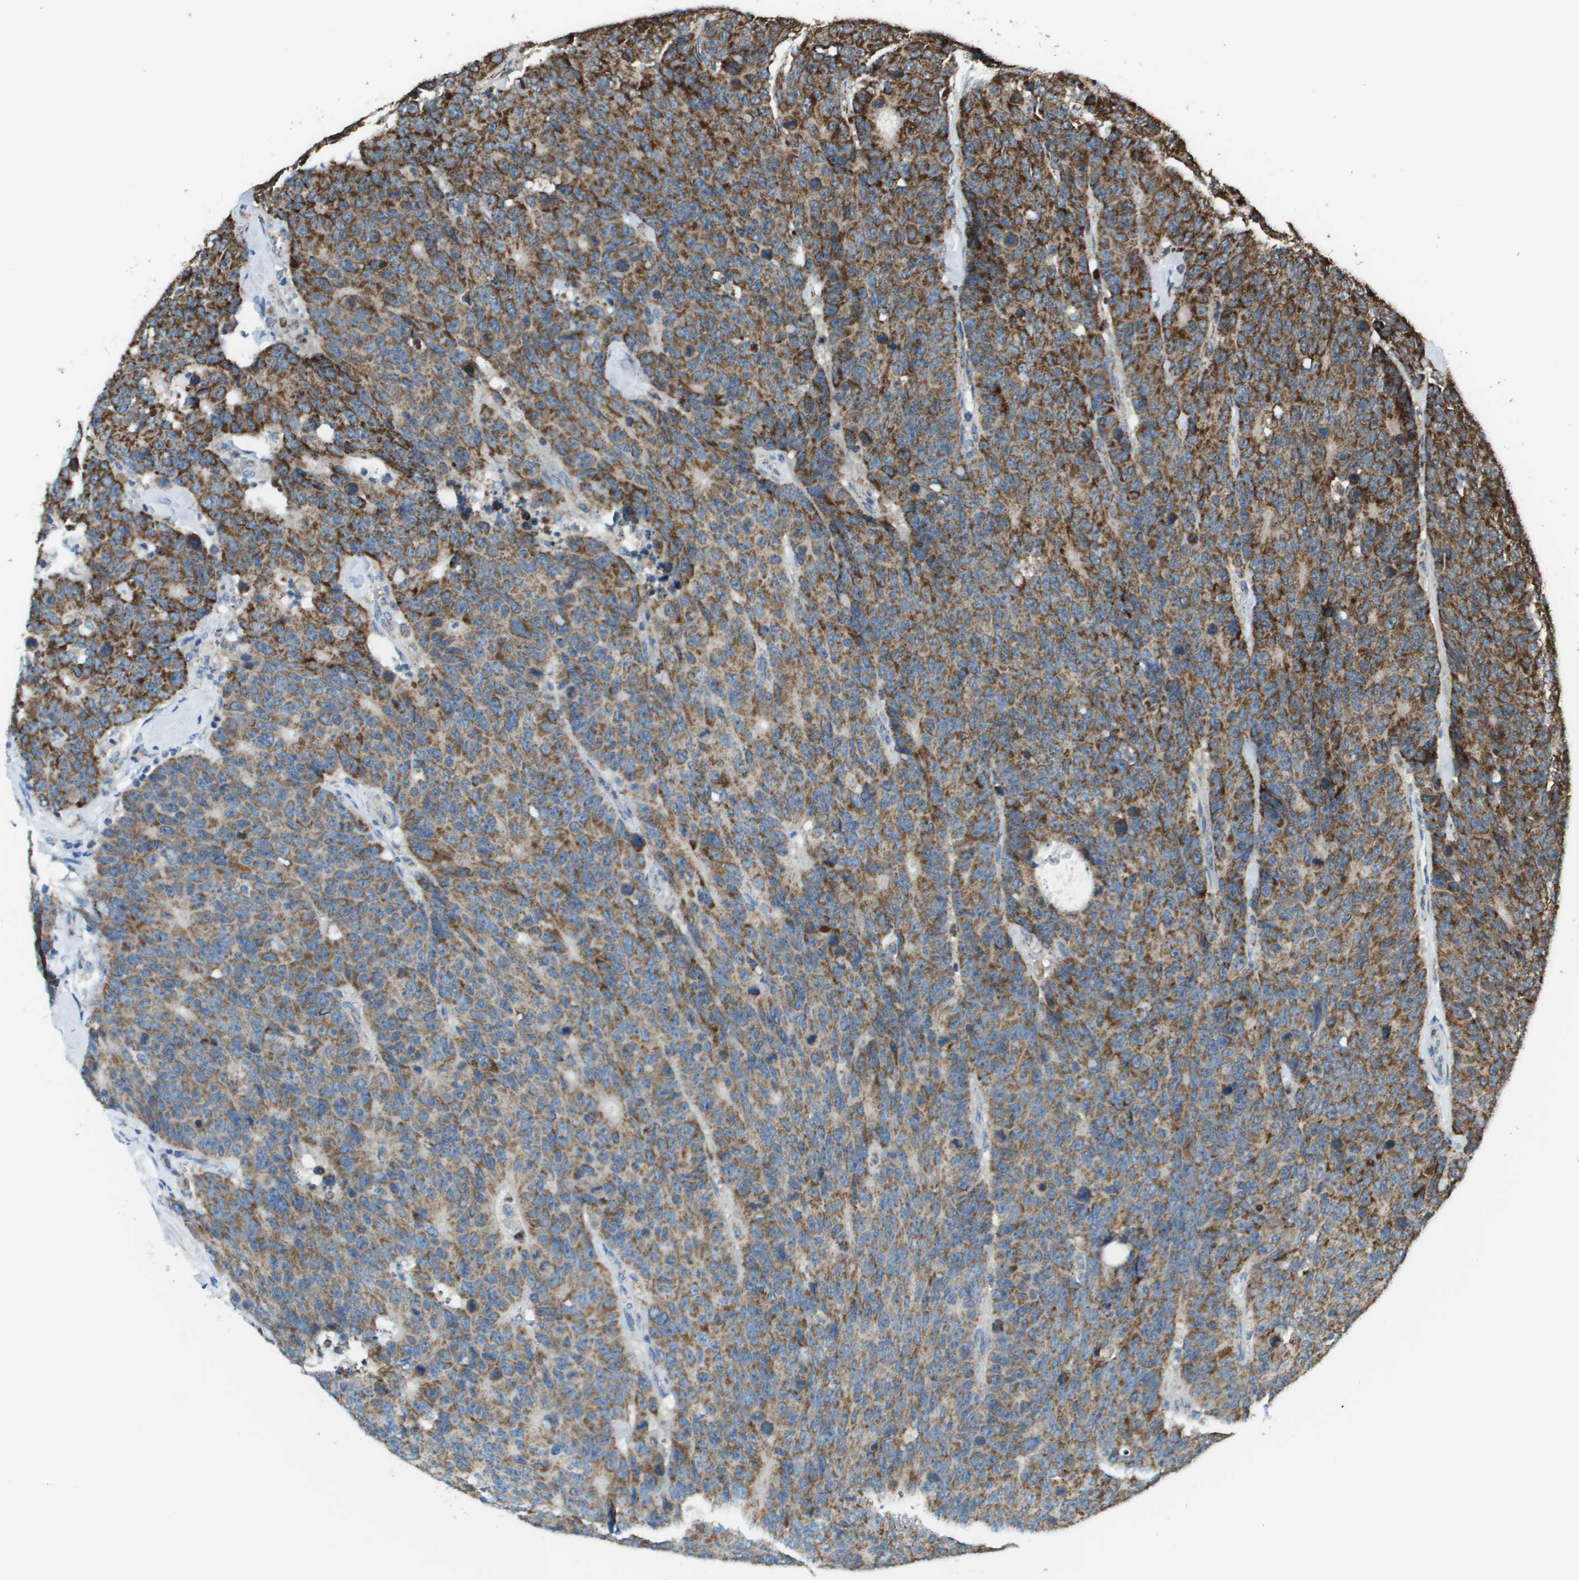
{"staining": {"intensity": "moderate", "quantity": ">75%", "location": "cytoplasmic/membranous"}, "tissue": "colorectal cancer", "cell_type": "Tumor cells", "image_type": "cancer", "snomed": [{"axis": "morphology", "description": "Adenocarcinoma, NOS"}, {"axis": "topography", "description": "Colon"}], "caption": "An immunohistochemistry (IHC) histopathology image of neoplastic tissue is shown. Protein staining in brown labels moderate cytoplasmic/membranous positivity in colorectal cancer within tumor cells.", "gene": "FH", "patient": {"sex": "female", "age": 86}}